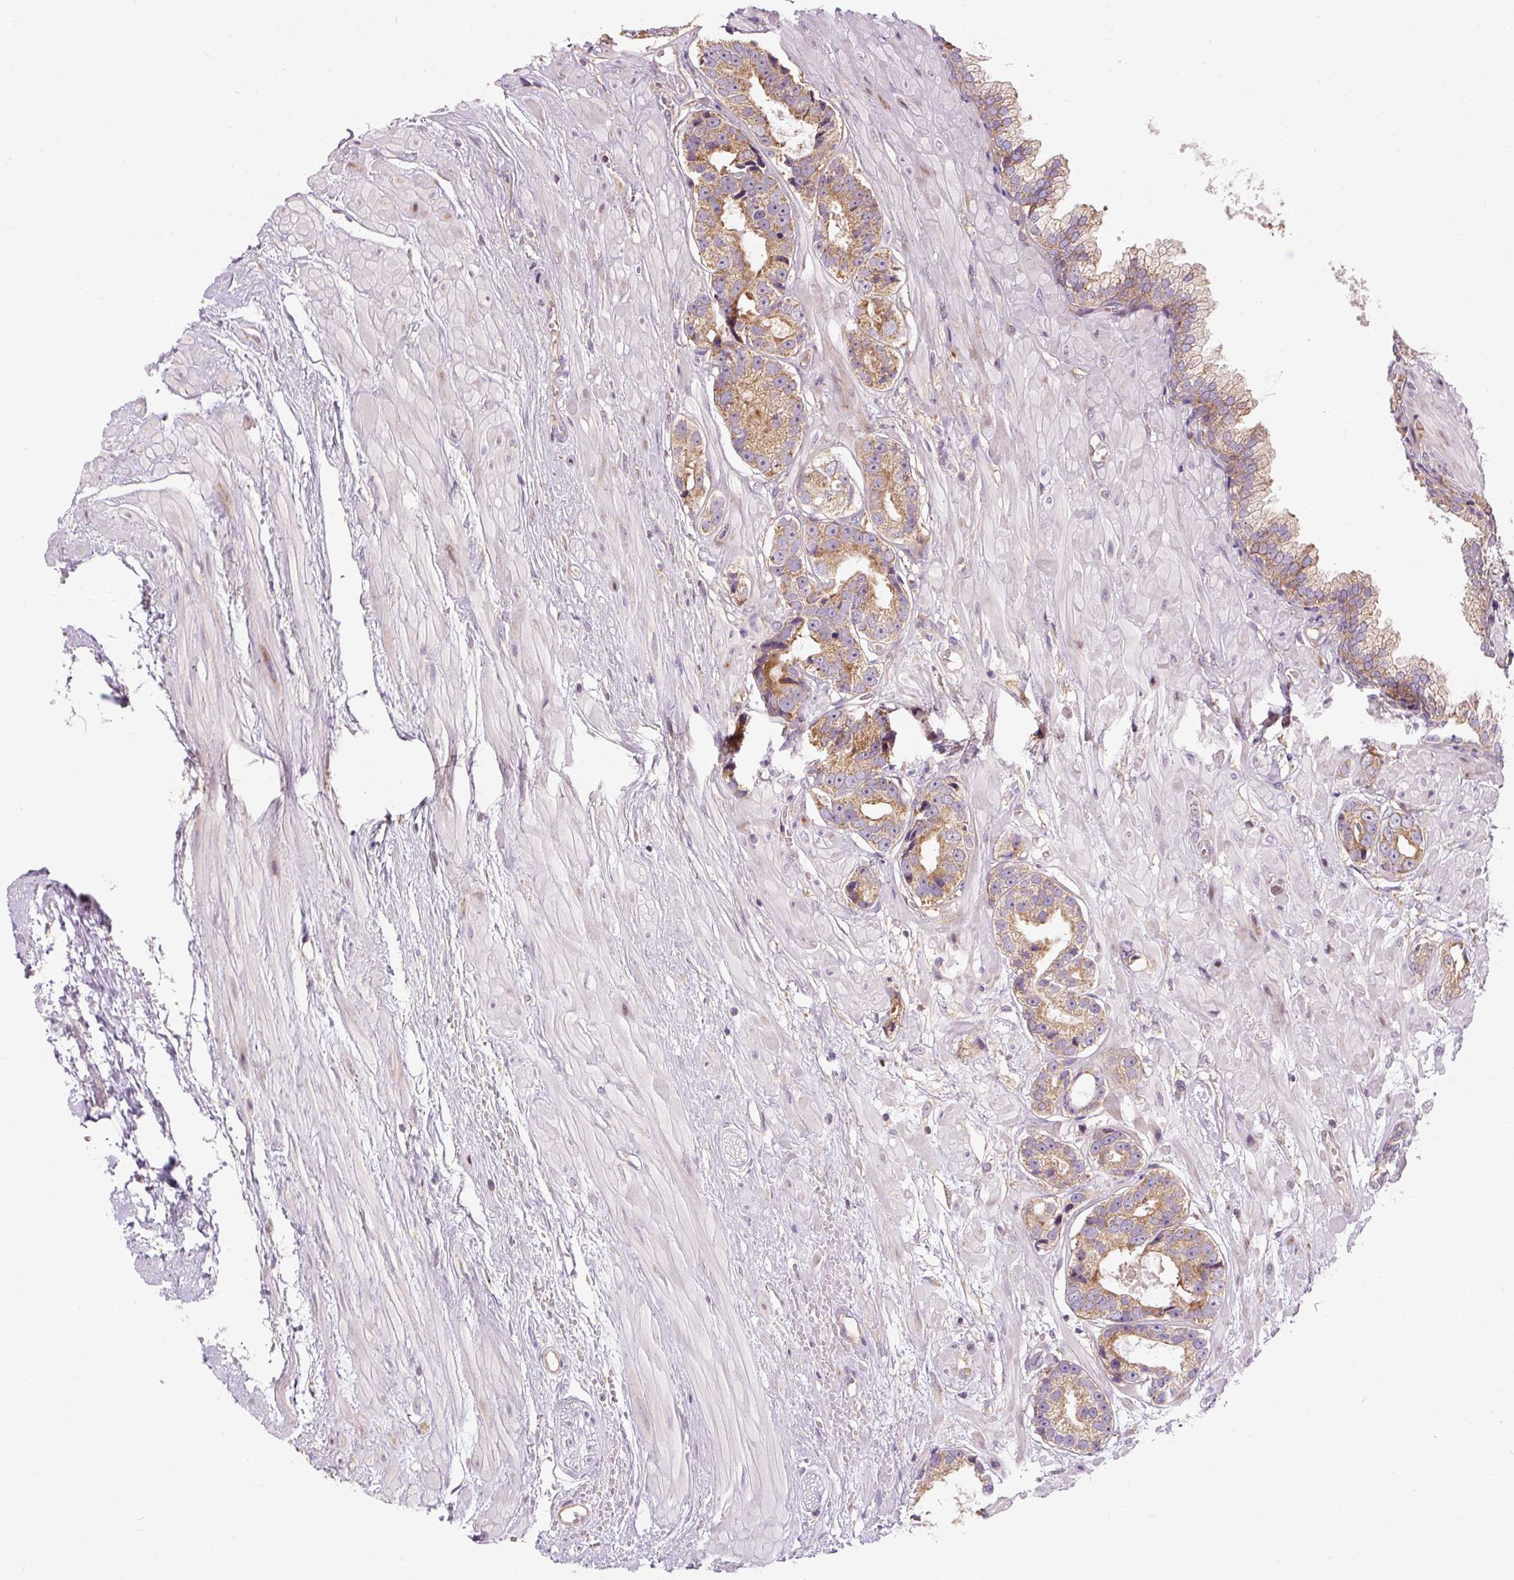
{"staining": {"intensity": "moderate", "quantity": "25%-75%", "location": "cytoplasmic/membranous"}, "tissue": "prostate cancer", "cell_type": "Tumor cells", "image_type": "cancer", "snomed": [{"axis": "morphology", "description": "Adenocarcinoma, High grade"}, {"axis": "topography", "description": "Prostate"}], "caption": "Protein staining exhibits moderate cytoplasmic/membranous expression in approximately 25%-75% of tumor cells in prostate cancer.", "gene": "PRSS48", "patient": {"sex": "male", "age": 71}}